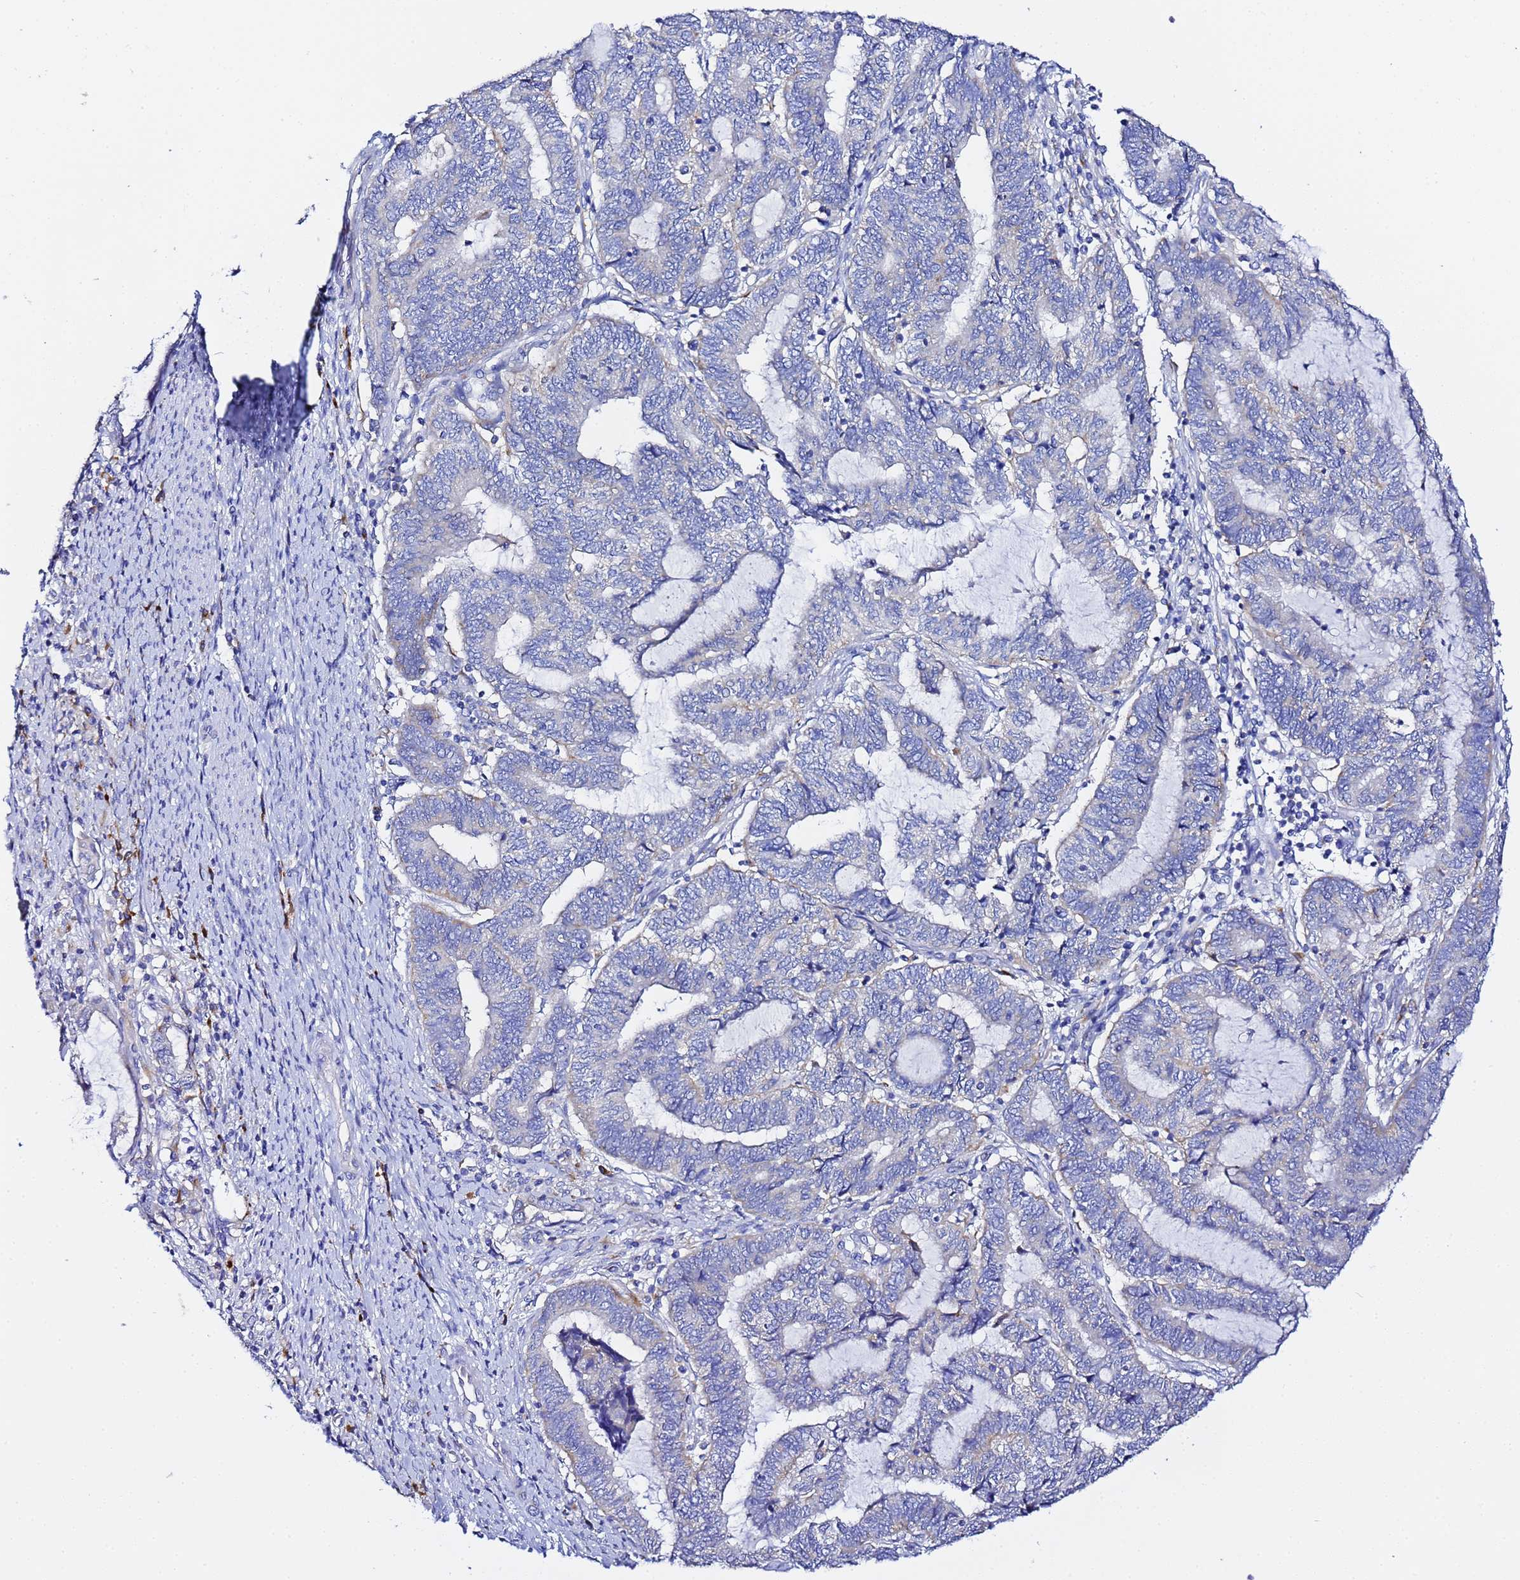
{"staining": {"intensity": "negative", "quantity": "none", "location": "none"}, "tissue": "endometrial cancer", "cell_type": "Tumor cells", "image_type": "cancer", "snomed": [{"axis": "morphology", "description": "Adenocarcinoma, NOS"}, {"axis": "topography", "description": "Uterus"}, {"axis": "topography", "description": "Endometrium"}], "caption": "This is an IHC photomicrograph of endometrial cancer (adenocarcinoma). There is no positivity in tumor cells.", "gene": "VTI1B", "patient": {"sex": "female", "age": 70}}